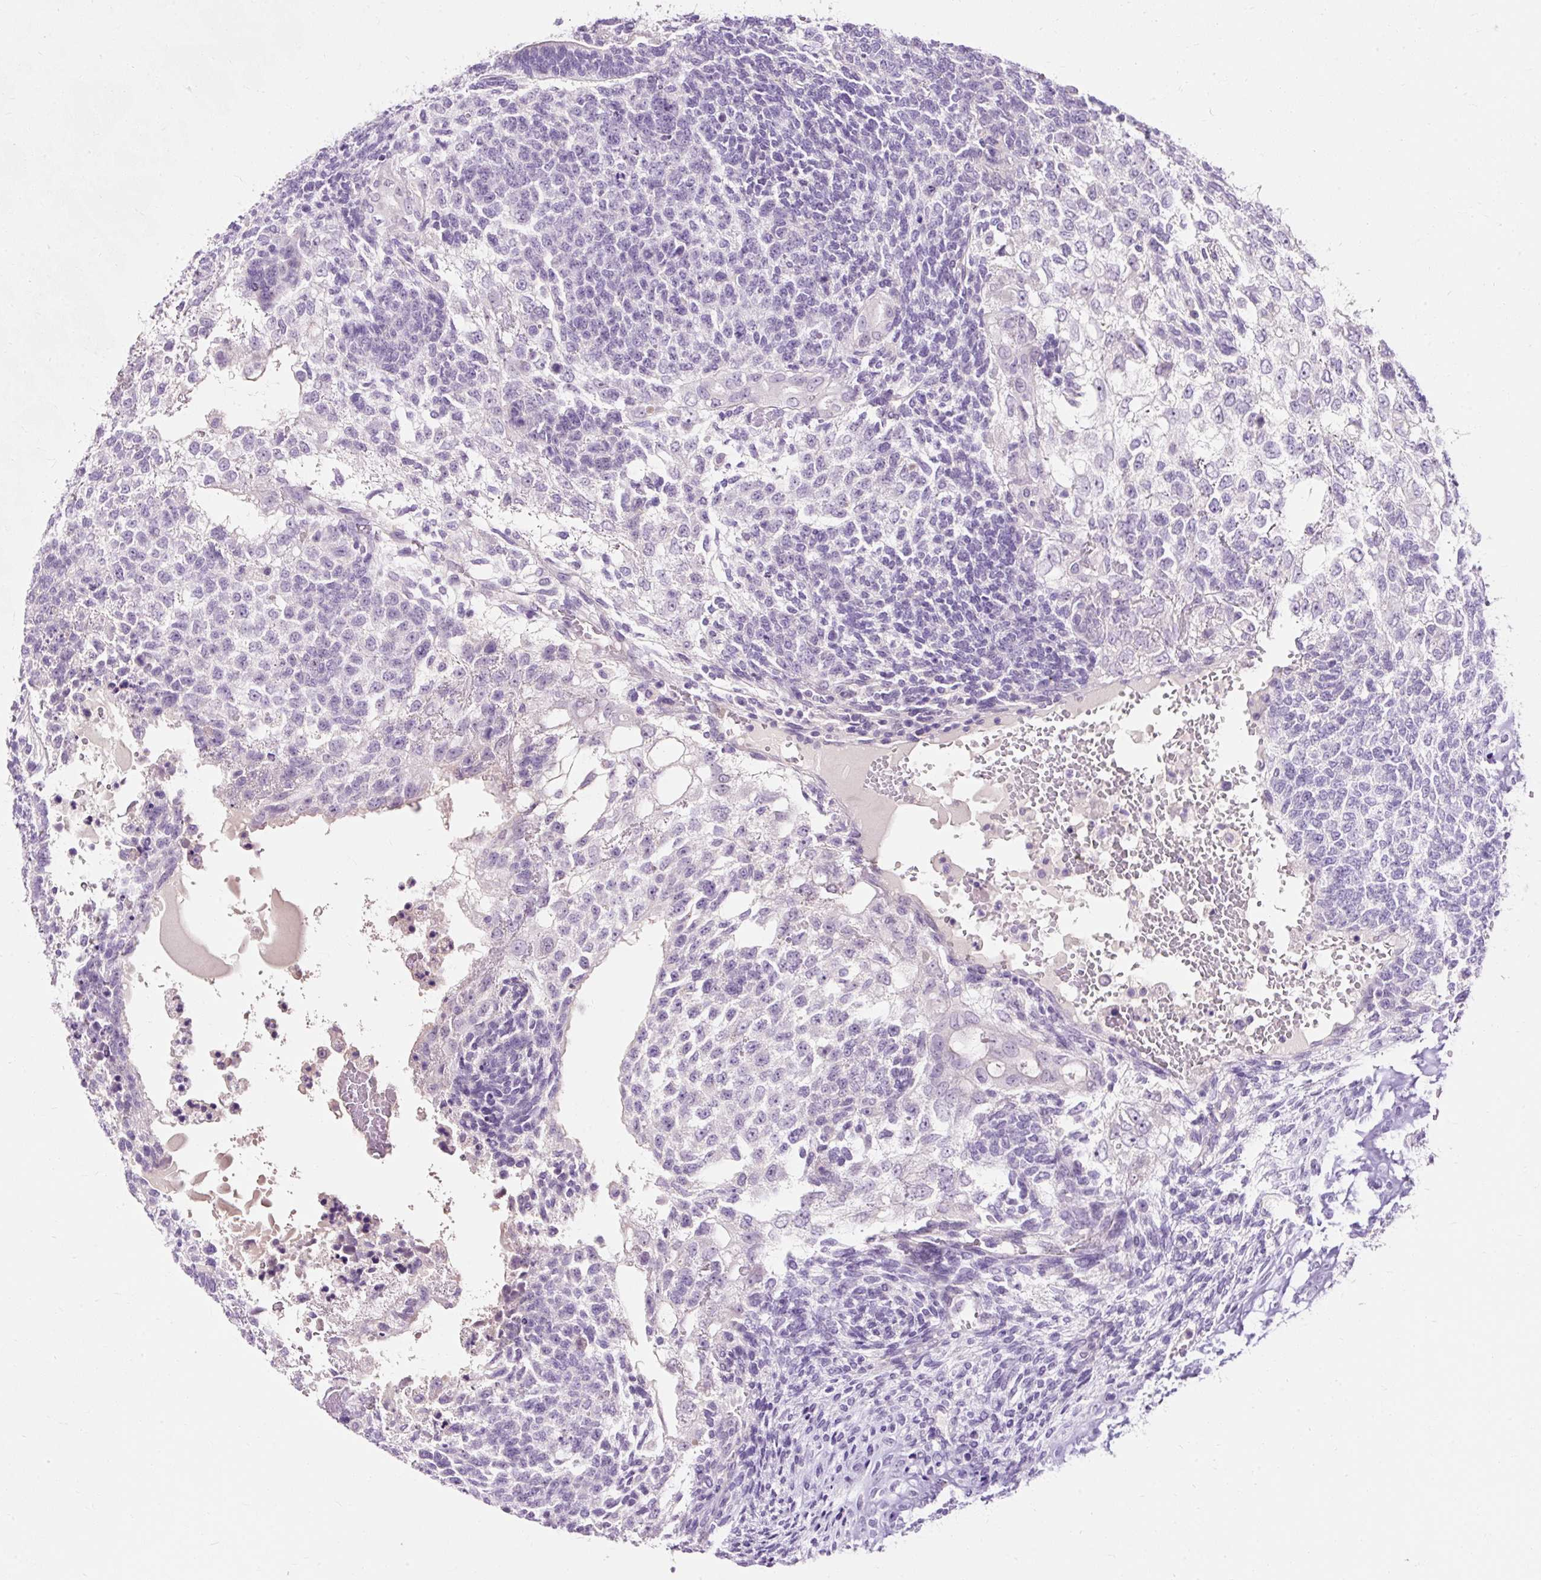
{"staining": {"intensity": "negative", "quantity": "none", "location": "none"}, "tissue": "testis cancer", "cell_type": "Tumor cells", "image_type": "cancer", "snomed": [{"axis": "morphology", "description": "Carcinoma, Embryonal, NOS"}, {"axis": "topography", "description": "Testis"}], "caption": "A photomicrograph of human embryonal carcinoma (testis) is negative for staining in tumor cells.", "gene": "CLDN25", "patient": {"sex": "male", "age": 23}}